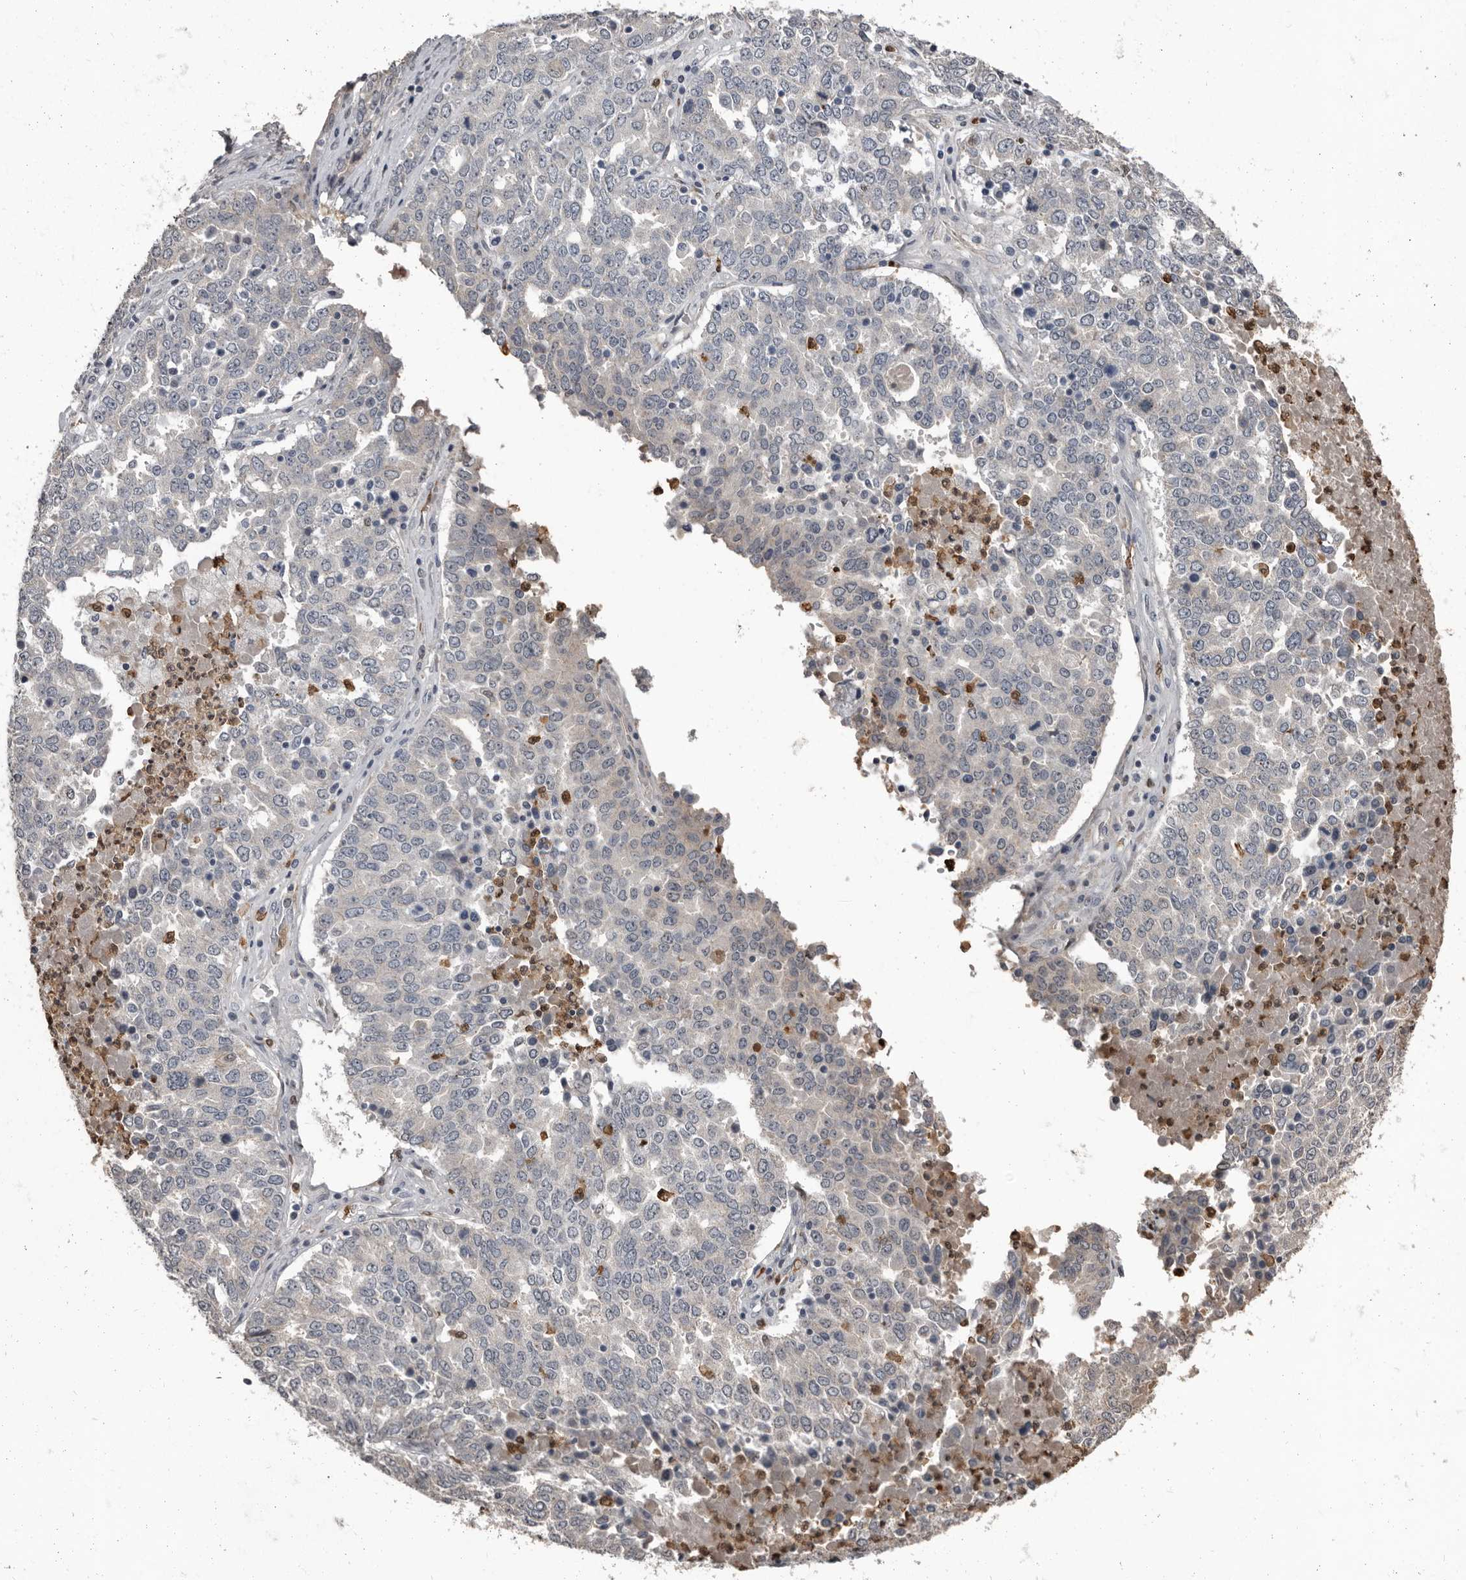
{"staining": {"intensity": "negative", "quantity": "none", "location": "none"}, "tissue": "ovarian cancer", "cell_type": "Tumor cells", "image_type": "cancer", "snomed": [{"axis": "morphology", "description": "Carcinoma, endometroid"}, {"axis": "topography", "description": "Ovary"}], "caption": "Immunohistochemistry of endometroid carcinoma (ovarian) displays no positivity in tumor cells.", "gene": "GPR157", "patient": {"sex": "female", "age": 62}}